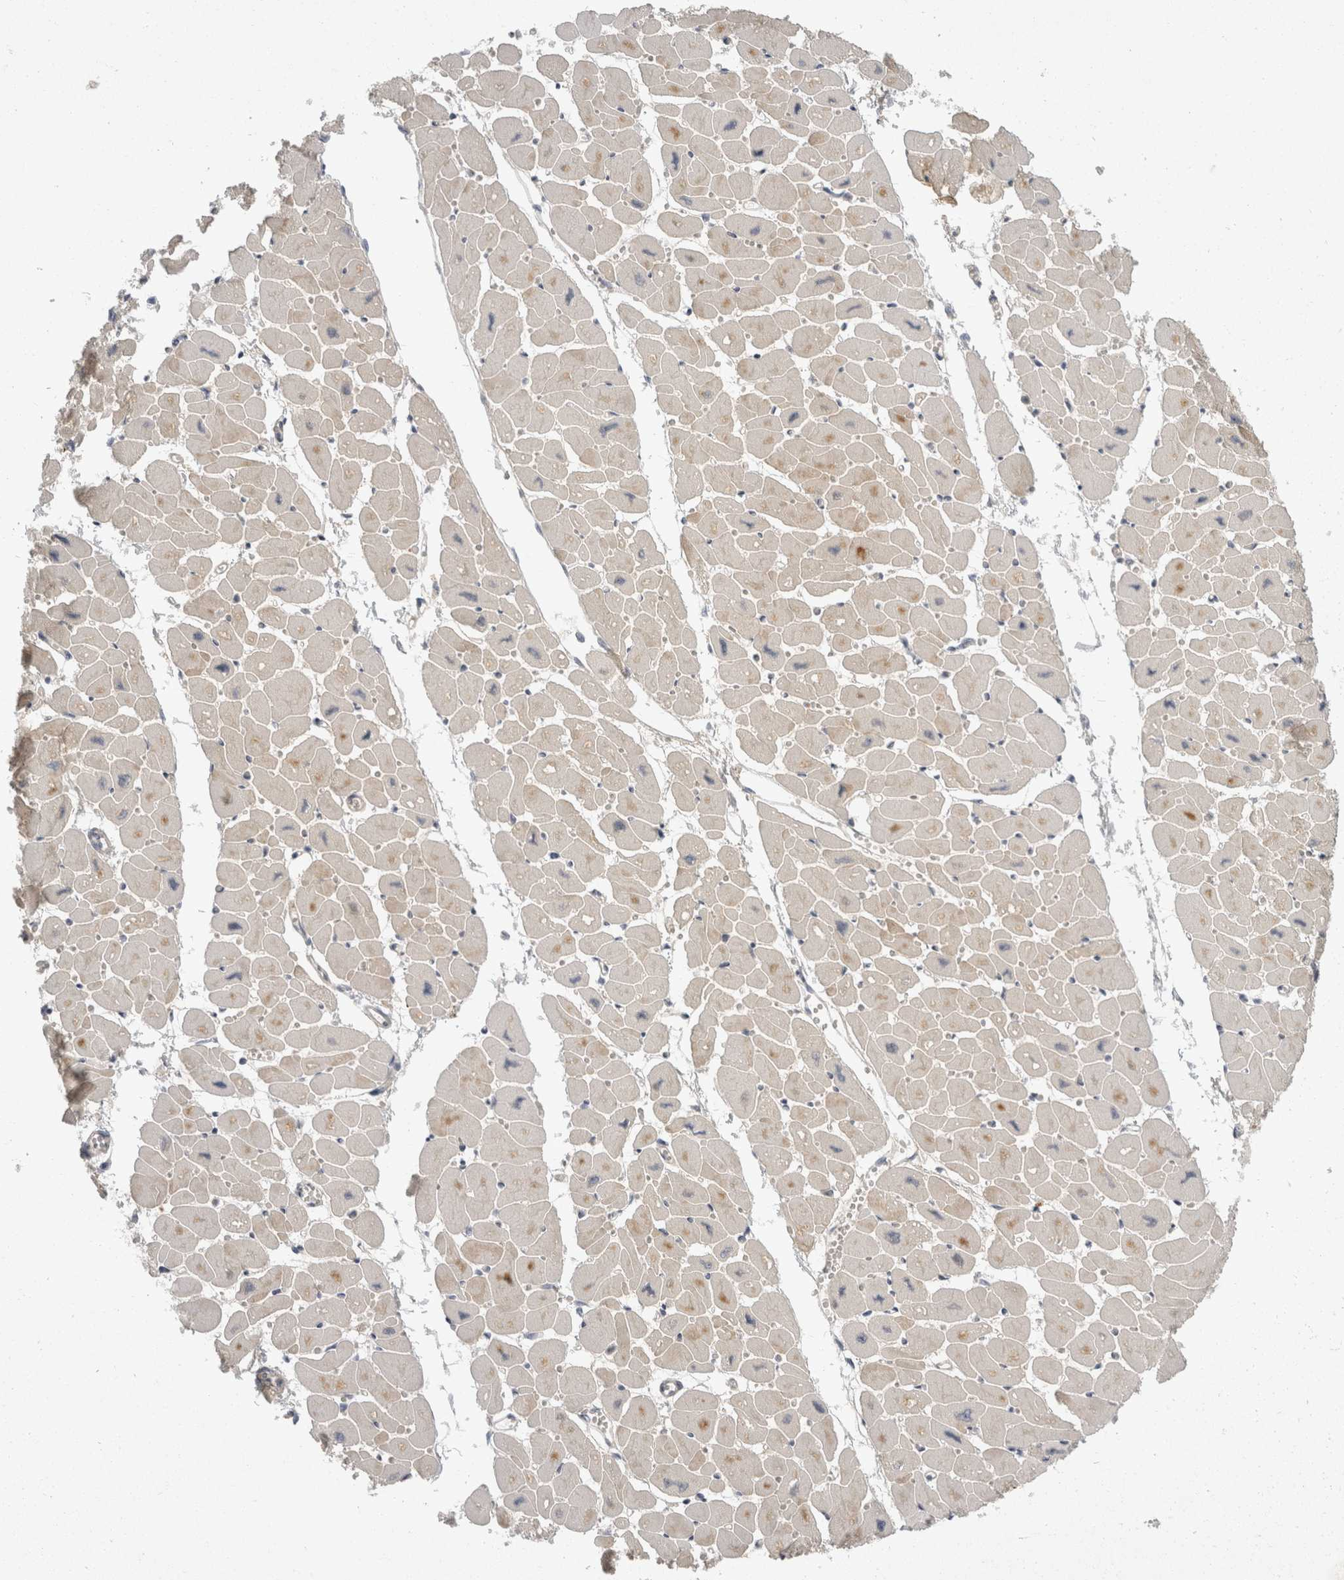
{"staining": {"intensity": "moderate", "quantity": "25%-75%", "location": "cytoplasmic/membranous"}, "tissue": "heart muscle", "cell_type": "Cardiomyocytes", "image_type": "normal", "snomed": [{"axis": "morphology", "description": "Normal tissue, NOS"}, {"axis": "topography", "description": "Heart"}], "caption": "Protein positivity by immunohistochemistry displays moderate cytoplasmic/membranous staining in approximately 25%-75% of cardiomyocytes in benign heart muscle.", "gene": "TOM1L2", "patient": {"sex": "female", "age": 54}}